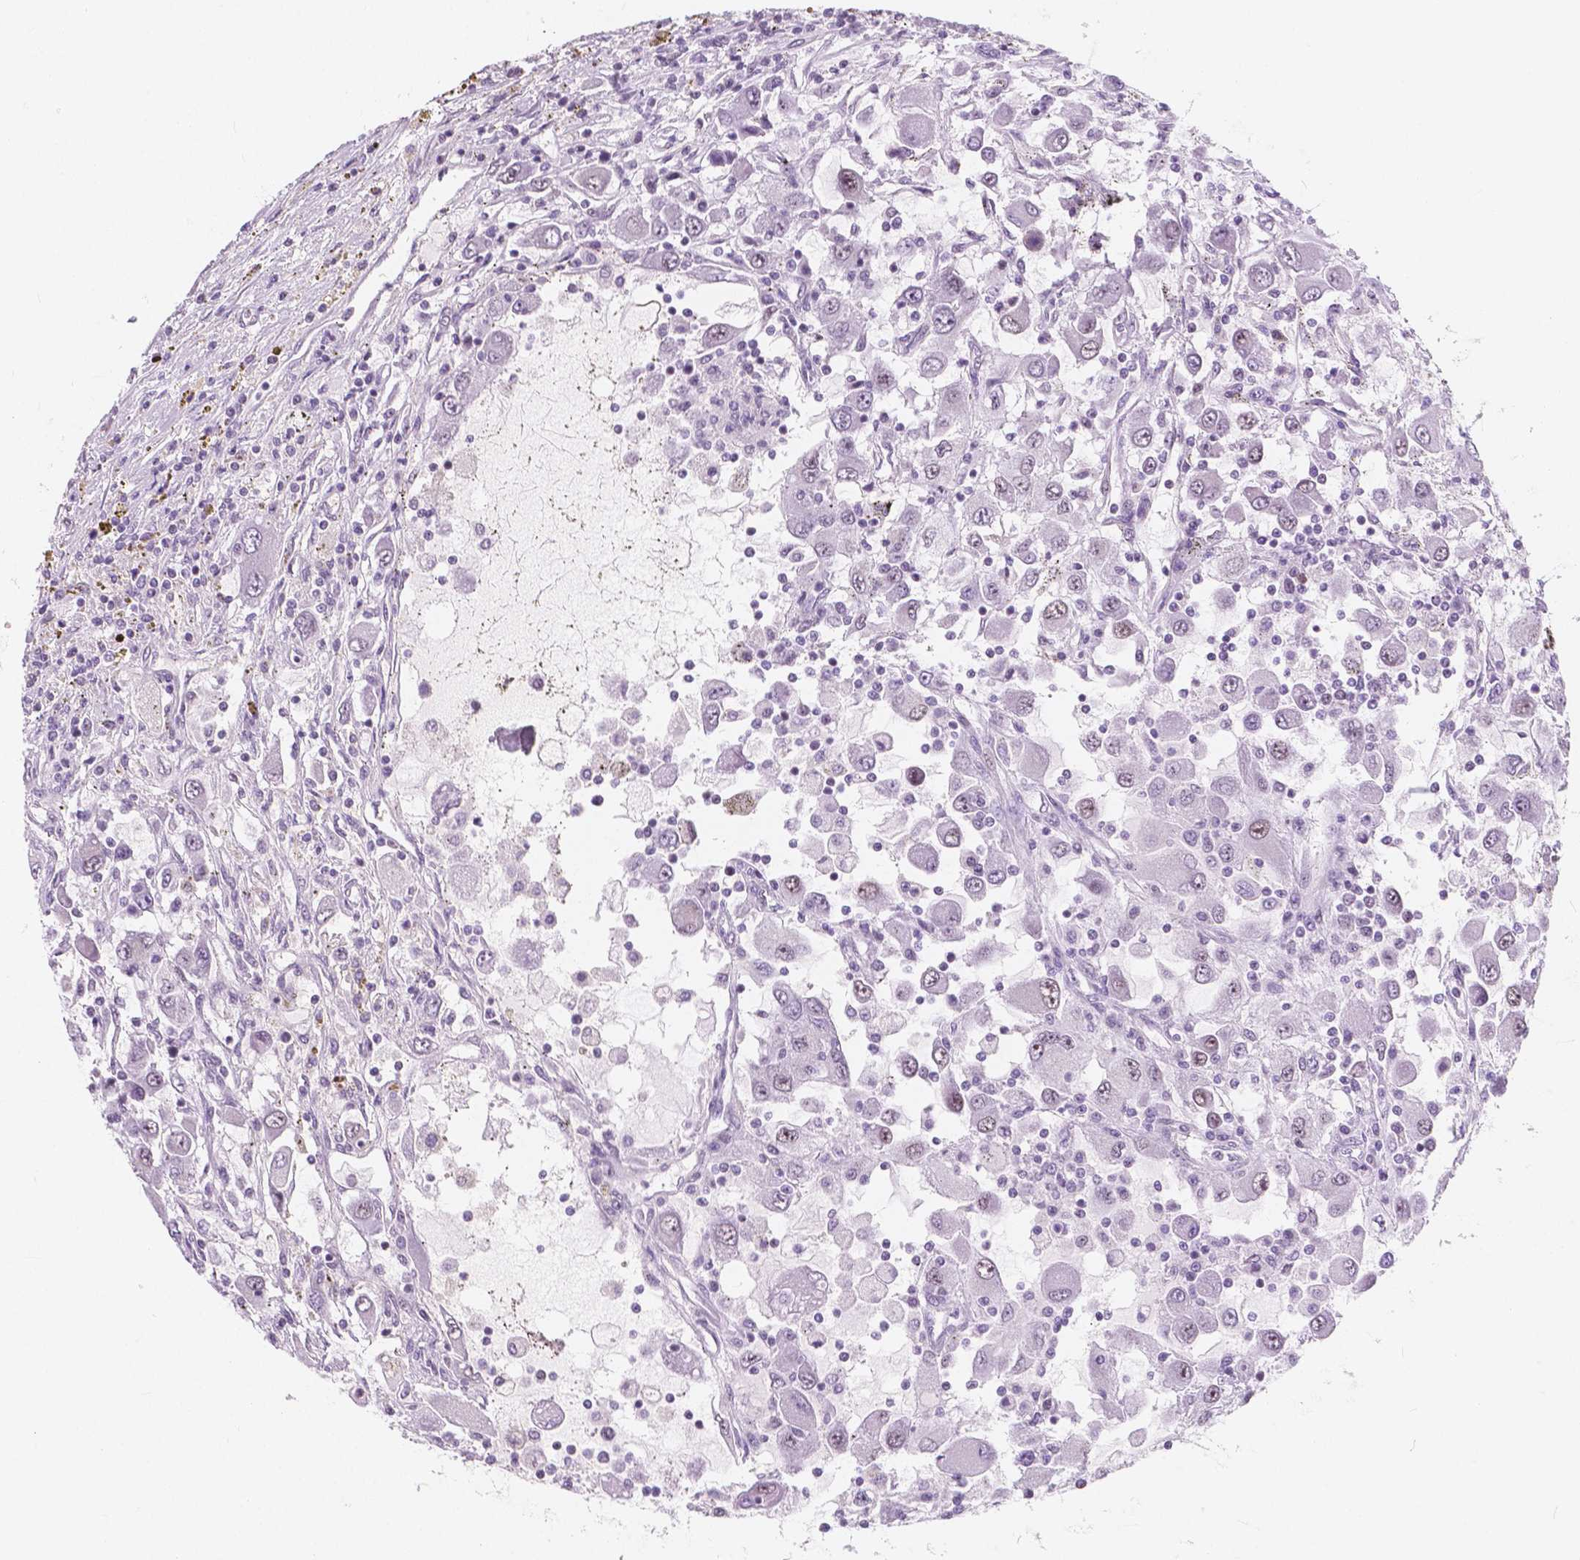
{"staining": {"intensity": "negative", "quantity": "none", "location": "none"}, "tissue": "renal cancer", "cell_type": "Tumor cells", "image_type": "cancer", "snomed": [{"axis": "morphology", "description": "Adenocarcinoma, NOS"}, {"axis": "topography", "description": "Kidney"}], "caption": "A high-resolution image shows immunohistochemistry staining of adenocarcinoma (renal), which demonstrates no significant positivity in tumor cells.", "gene": "NOLC1", "patient": {"sex": "female", "age": 67}}